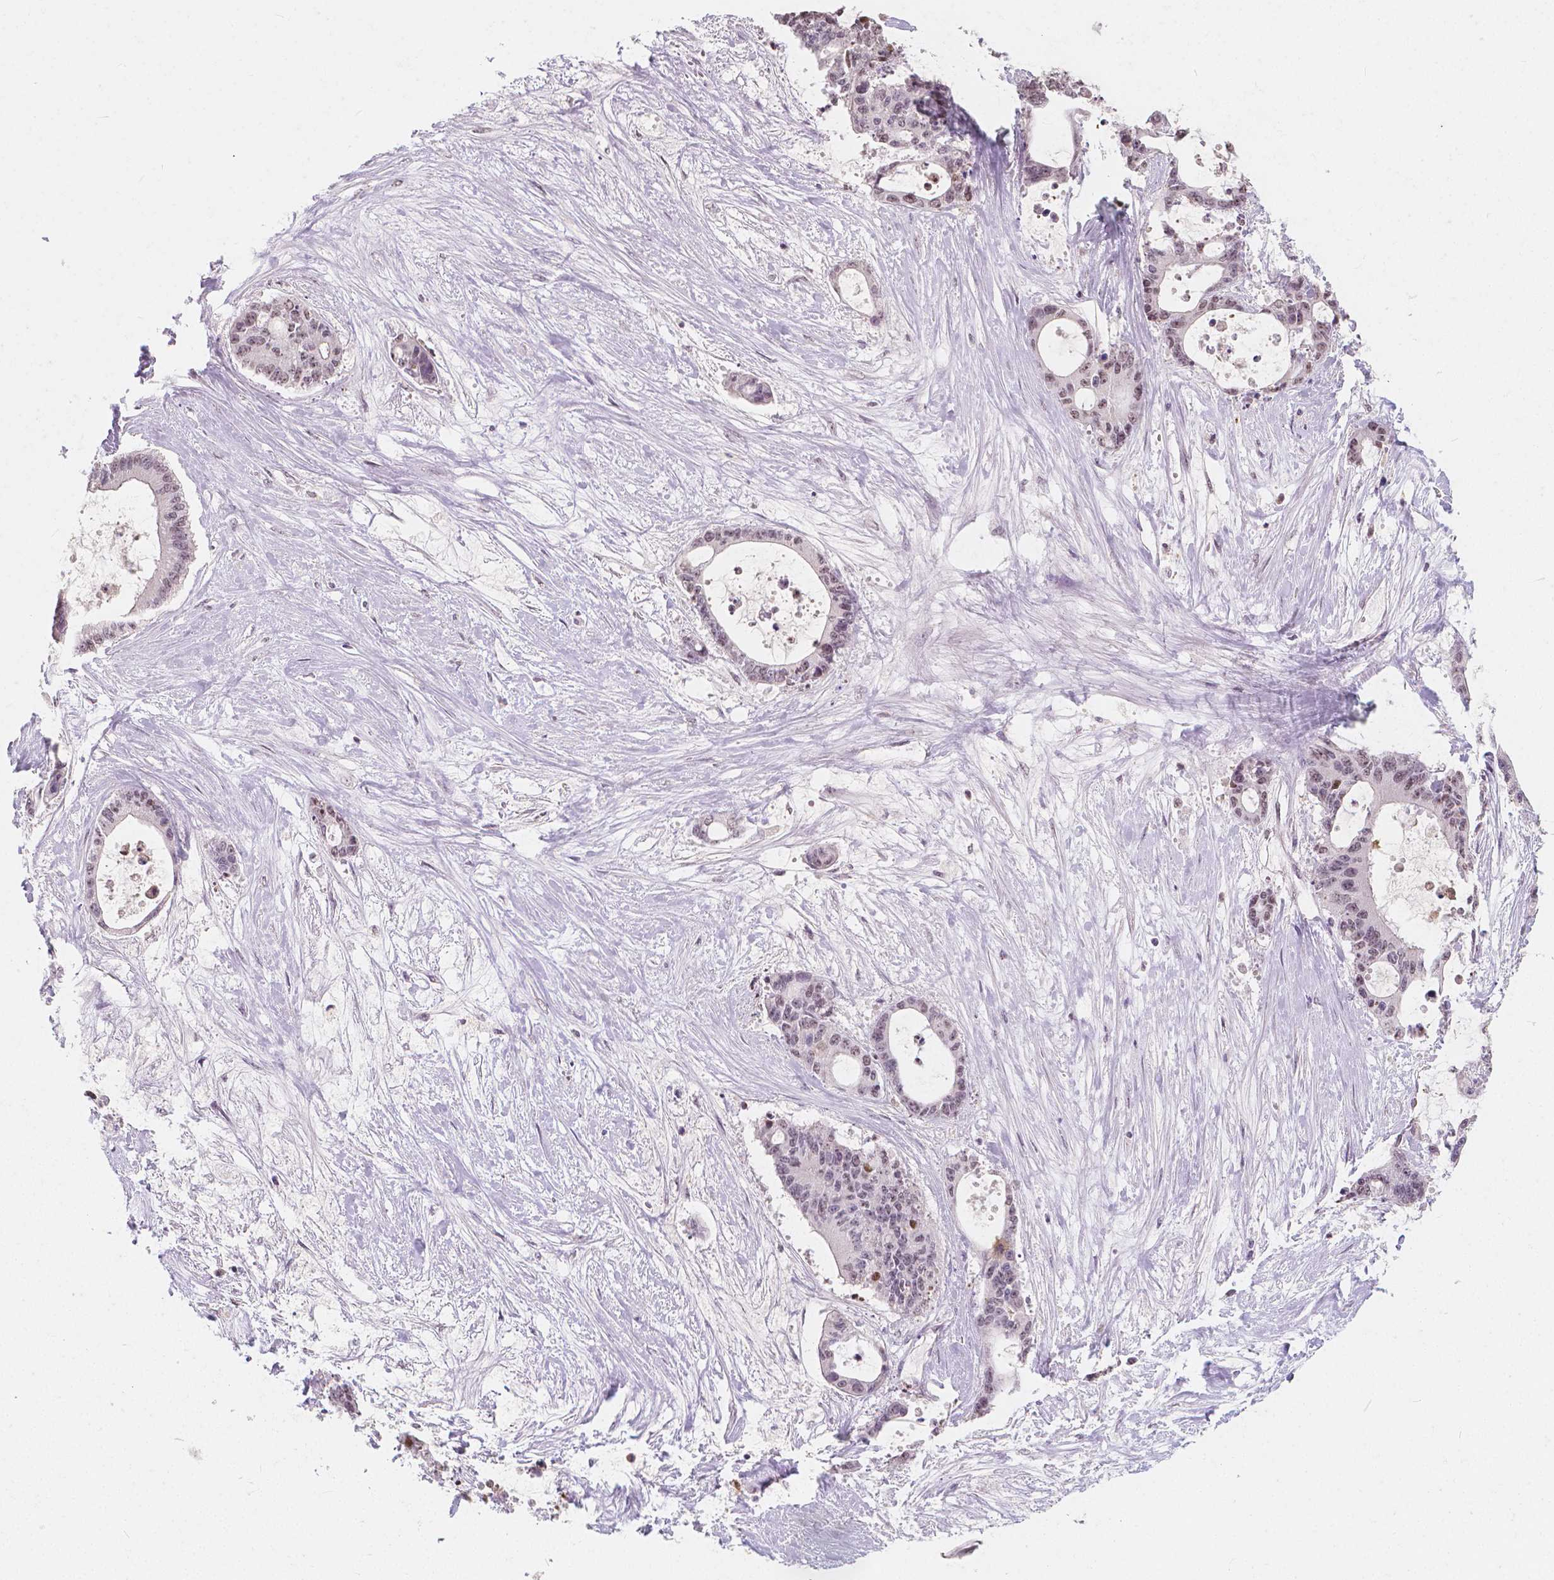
{"staining": {"intensity": "weak", "quantity": "25%-75%", "location": "nuclear"}, "tissue": "liver cancer", "cell_type": "Tumor cells", "image_type": "cancer", "snomed": [{"axis": "morphology", "description": "Normal tissue, NOS"}, {"axis": "morphology", "description": "Cholangiocarcinoma"}, {"axis": "topography", "description": "Liver"}, {"axis": "topography", "description": "Peripheral nerve tissue"}], "caption": "Liver cancer stained with a brown dye exhibits weak nuclear positive positivity in about 25%-75% of tumor cells.", "gene": "NOLC1", "patient": {"sex": "female", "age": 73}}